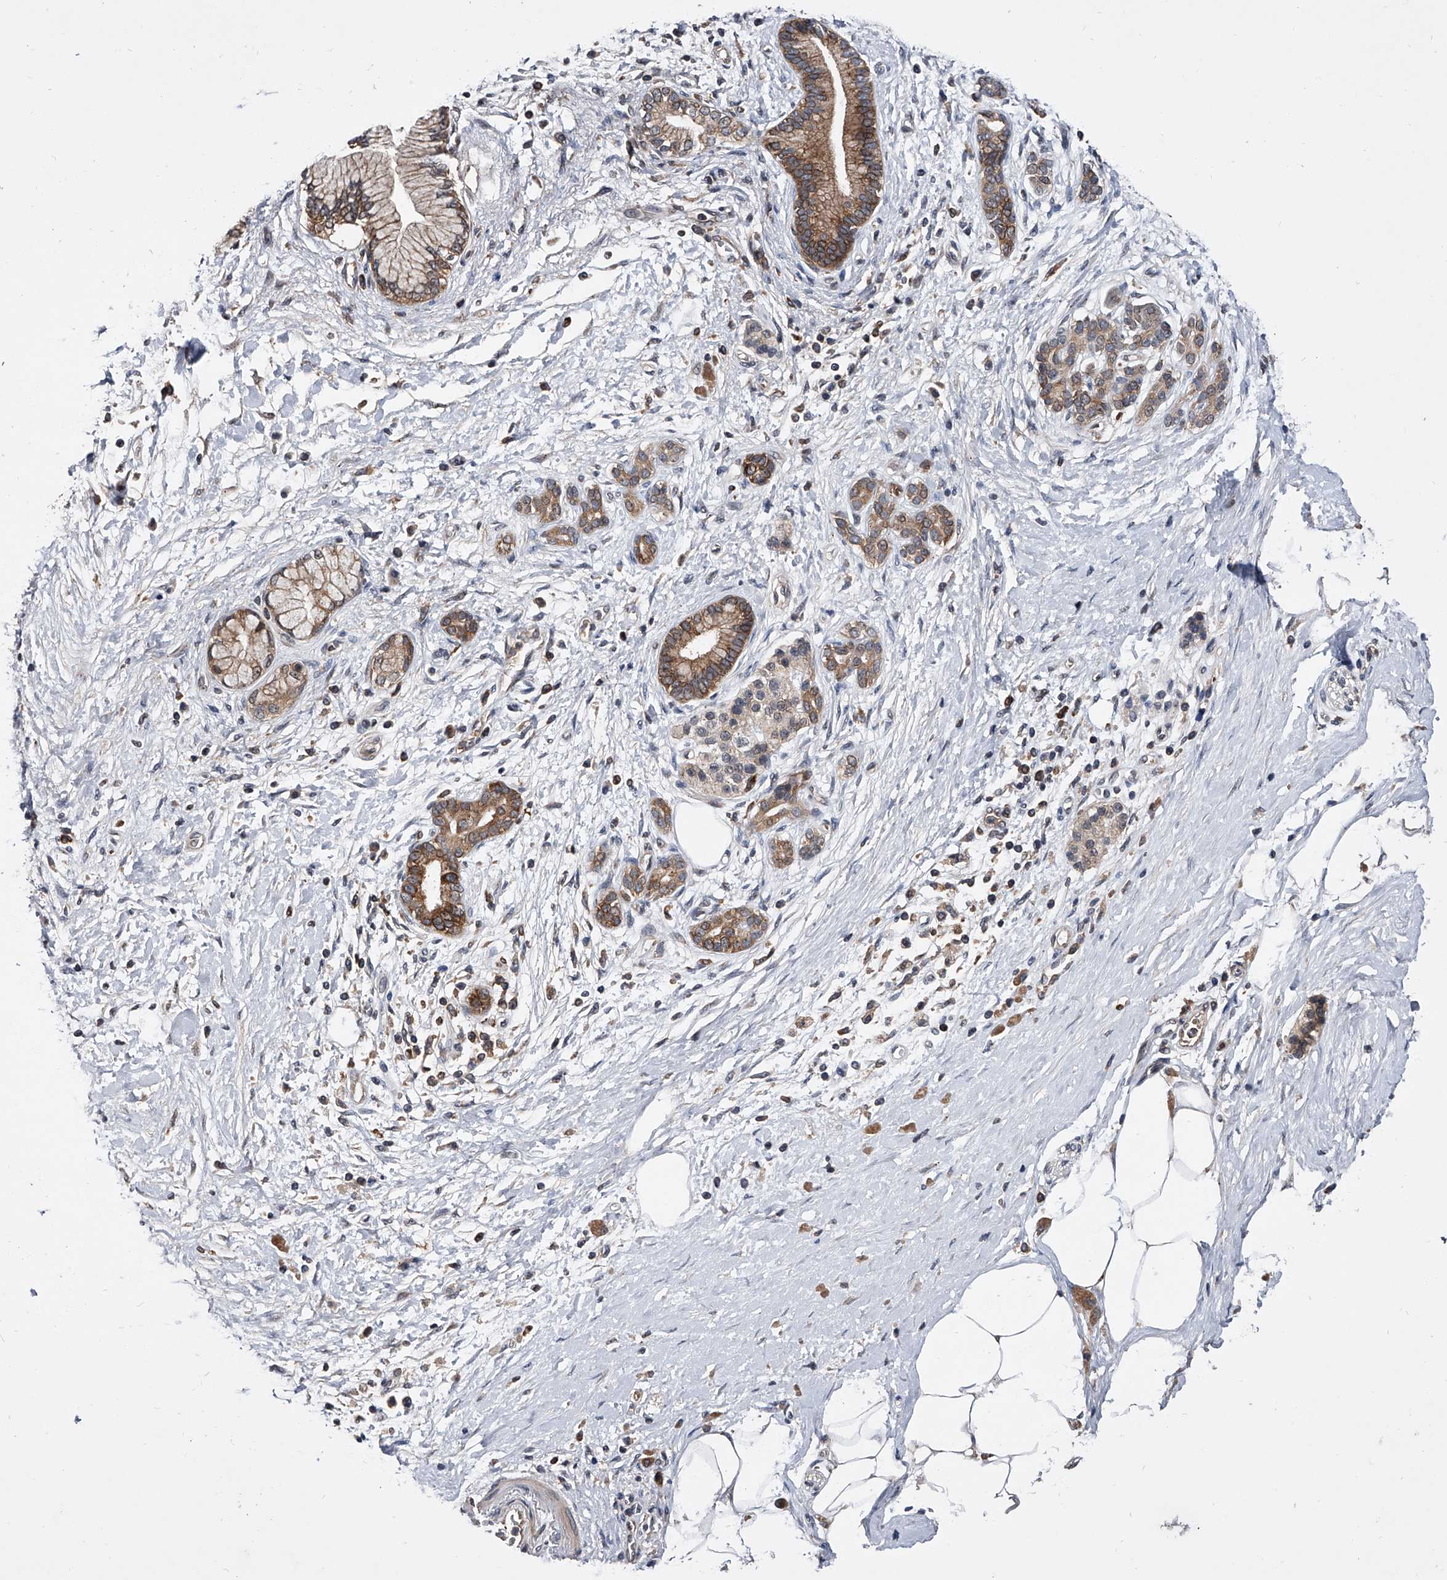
{"staining": {"intensity": "moderate", "quantity": "25%-75%", "location": "cytoplasmic/membranous"}, "tissue": "pancreatic cancer", "cell_type": "Tumor cells", "image_type": "cancer", "snomed": [{"axis": "morphology", "description": "Adenocarcinoma, NOS"}, {"axis": "topography", "description": "Pancreas"}], "caption": "There is medium levels of moderate cytoplasmic/membranous staining in tumor cells of pancreatic adenocarcinoma, as demonstrated by immunohistochemical staining (brown color).", "gene": "ZNF30", "patient": {"sex": "male", "age": 58}}